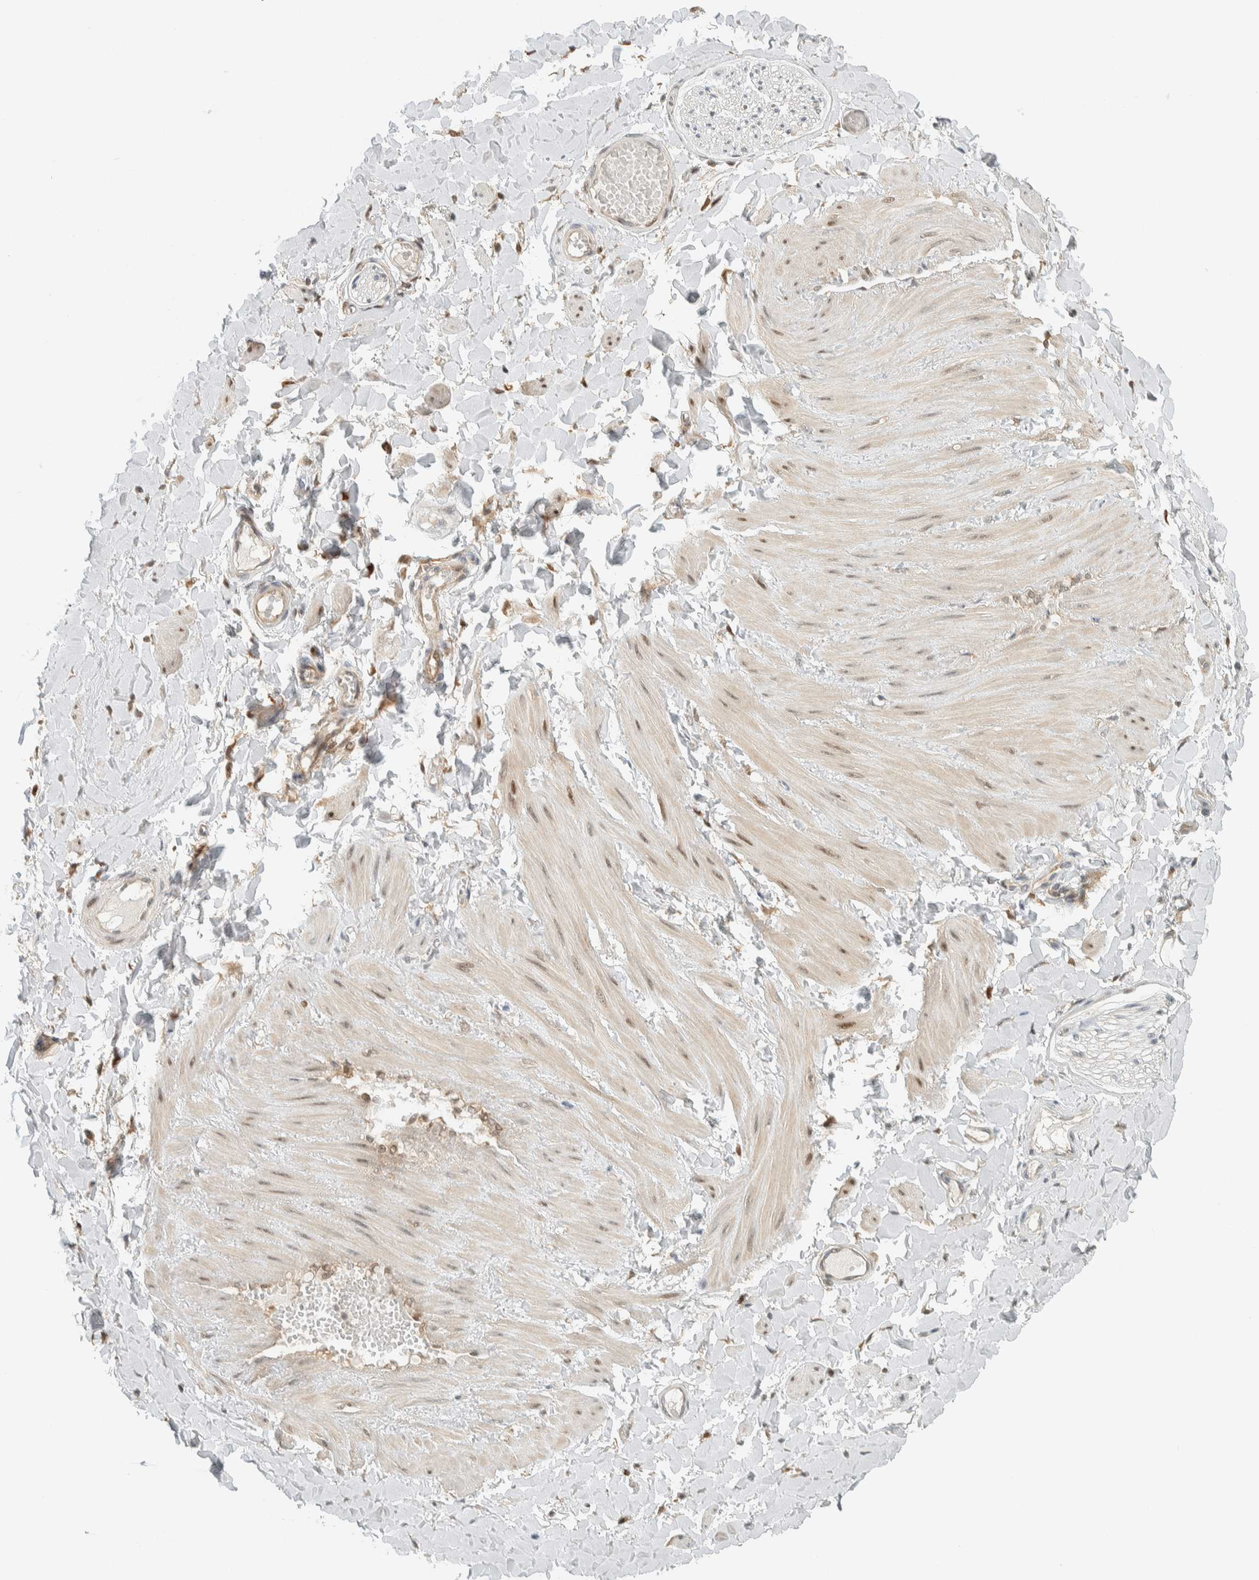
{"staining": {"intensity": "moderate", "quantity": "25%-75%", "location": "cytoplasmic/membranous,nuclear"}, "tissue": "adipose tissue", "cell_type": "Adipocytes", "image_type": "normal", "snomed": [{"axis": "morphology", "description": "Normal tissue, NOS"}, {"axis": "topography", "description": "Adipose tissue"}, {"axis": "topography", "description": "Vascular tissue"}, {"axis": "topography", "description": "Peripheral nerve tissue"}], "caption": "A micrograph of adipose tissue stained for a protein shows moderate cytoplasmic/membranous,nuclear brown staining in adipocytes. (DAB IHC, brown staining for protein, blue staining for nuclei).", "gene": "TFE3", "patient": {"sex": "male", "age": 25}}